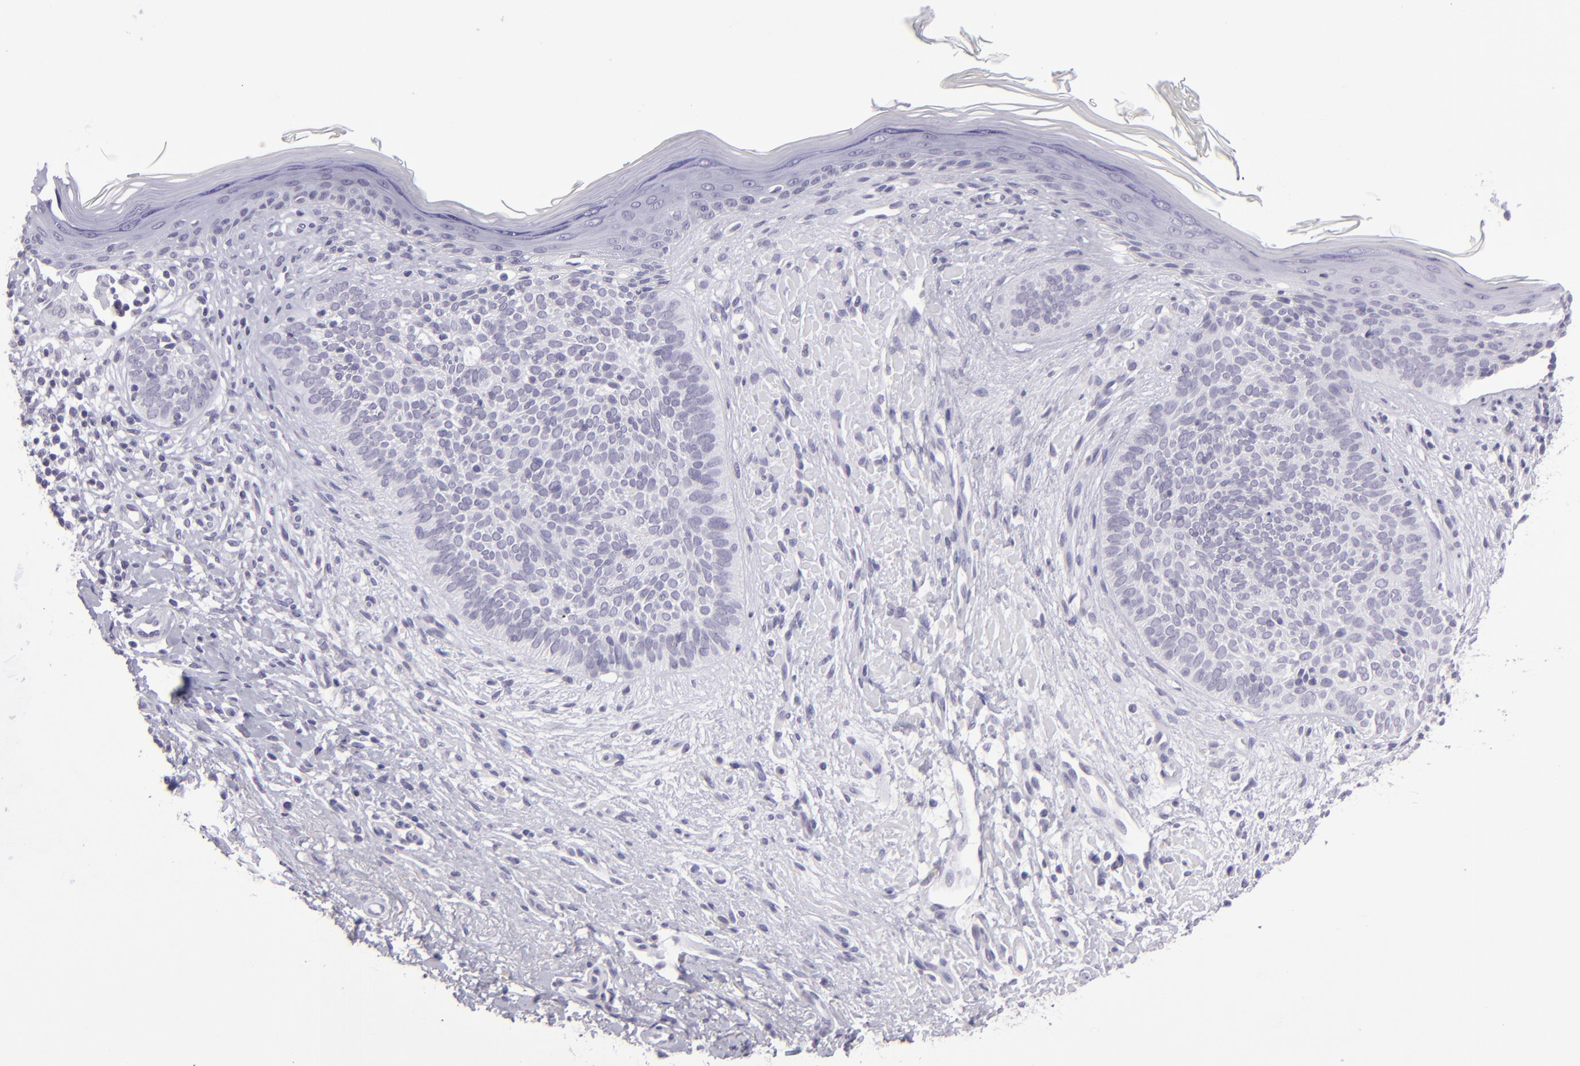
{"staining": {"intensity": "negative", "quantity": "none", "location": "none"}, "tissue": "skin cancer", "cell_type": "Tumor cells", "image_type": "cancer", "snomed": [{"axis": "morphology", "description": "Basal cell carcinoma"}, {"axis": "topography", "description": "Skin"}], "caption": "Immunohistochemical staining of human skin basal cell carcinoma exhibits no significant expression in tumor cells. (DAB (3,3'-diaminobenzidine) immunohistochemistry (IHC) with hematoxylin counter stain).", "gene": "POU2F2", "patient": {"sex": "female", "age": 78}}